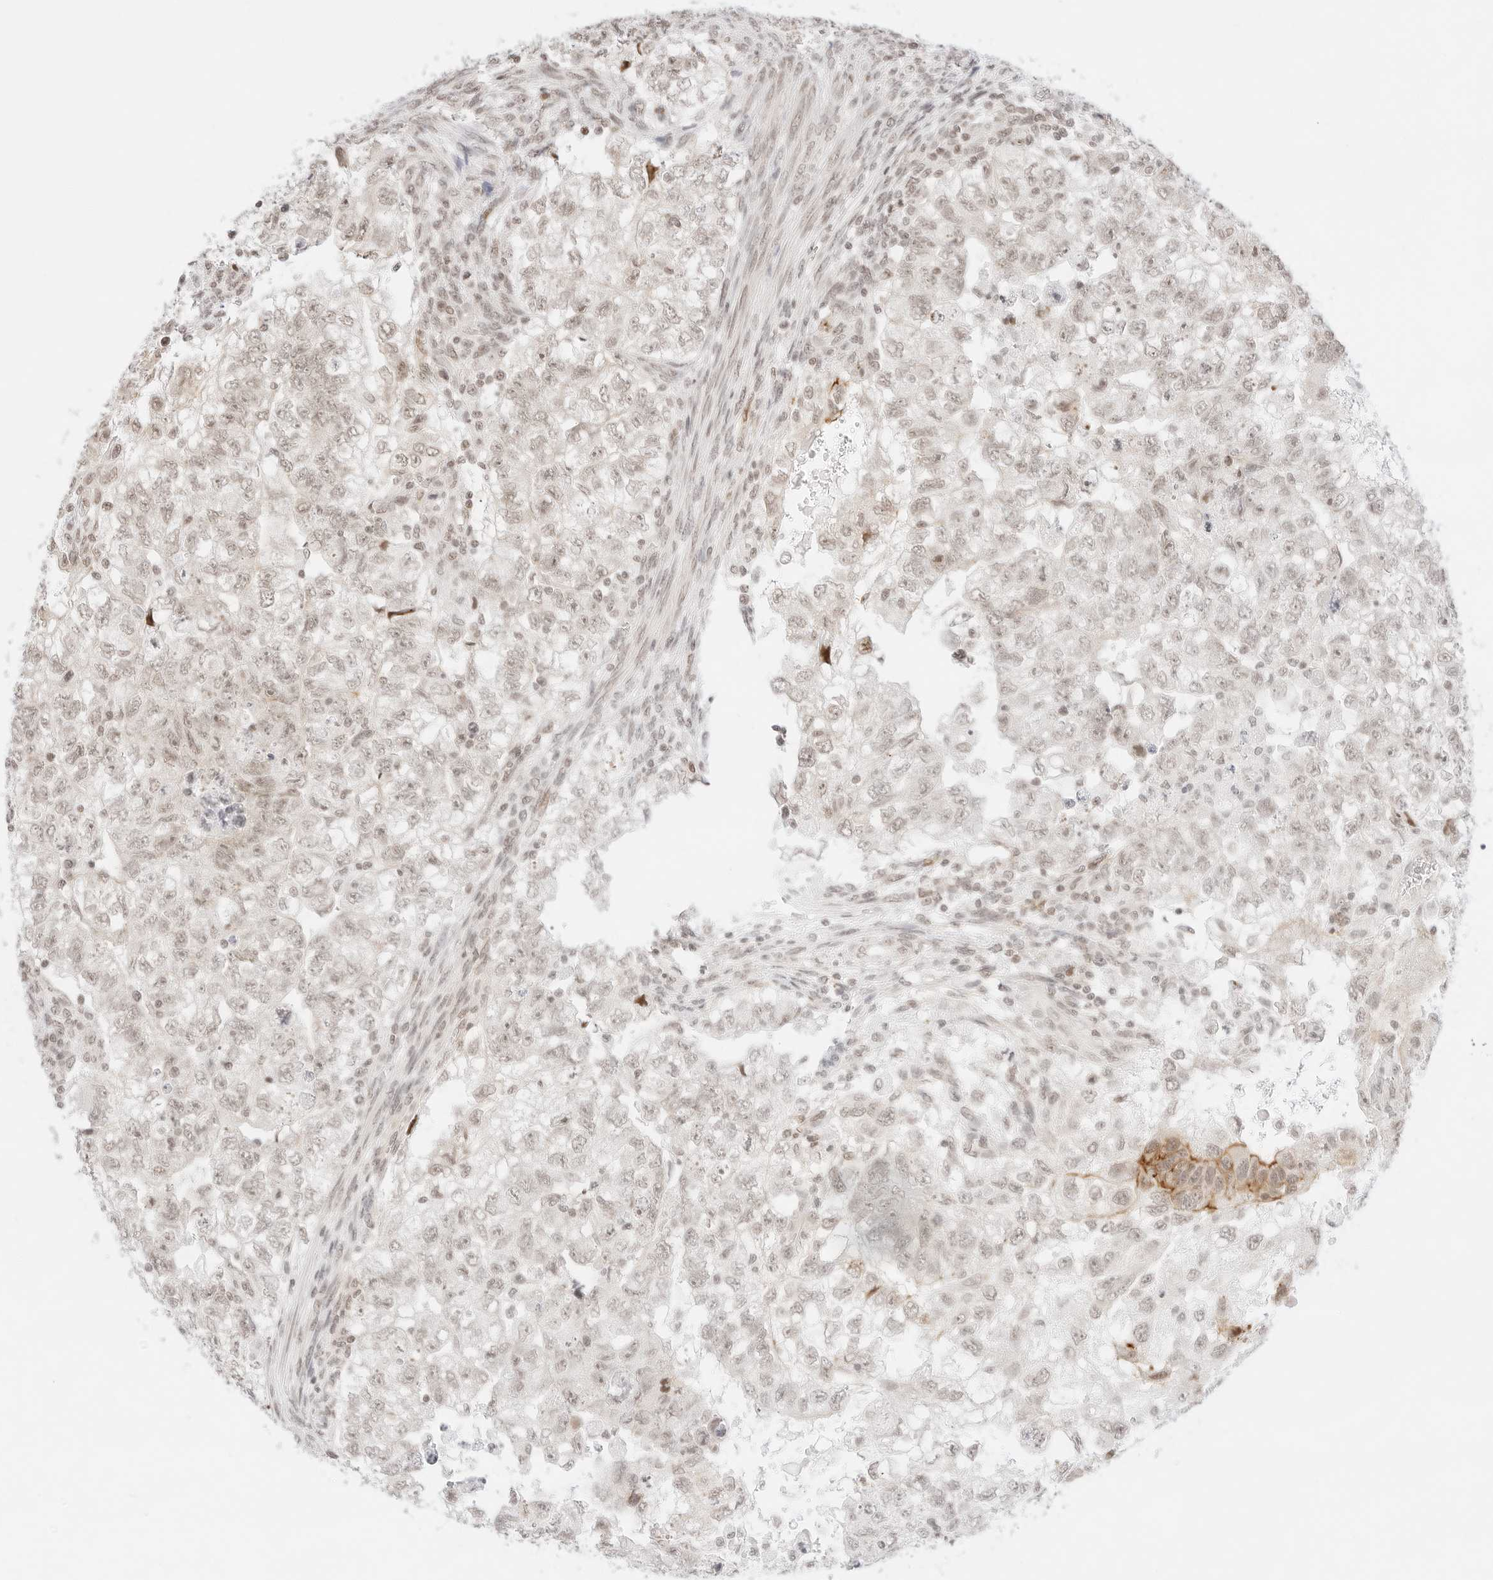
{"staining": {"intensity": "moderate", "quantity": "<25%", "location": "cytoplasmic/membranous"}, "tissue": "testis cancer", "cell_type": "Tumor cells", "image_type": "cancer", "snomed": [{"axis": "morphology", "description": "Carcinoma, Embryonal, NOS"}, {"axis": "topography", "description": "Testis"}], "caption": "Protein expression by immunohistochemistry exhibits moderate cytoplasmic/membranous positivity in approximately <25% of tumor cells in testis cancer. (IHC, brightfield microscopy, high magnification).", "gene": "GNAS", "patient": {"sex": "male", "age": 37}}